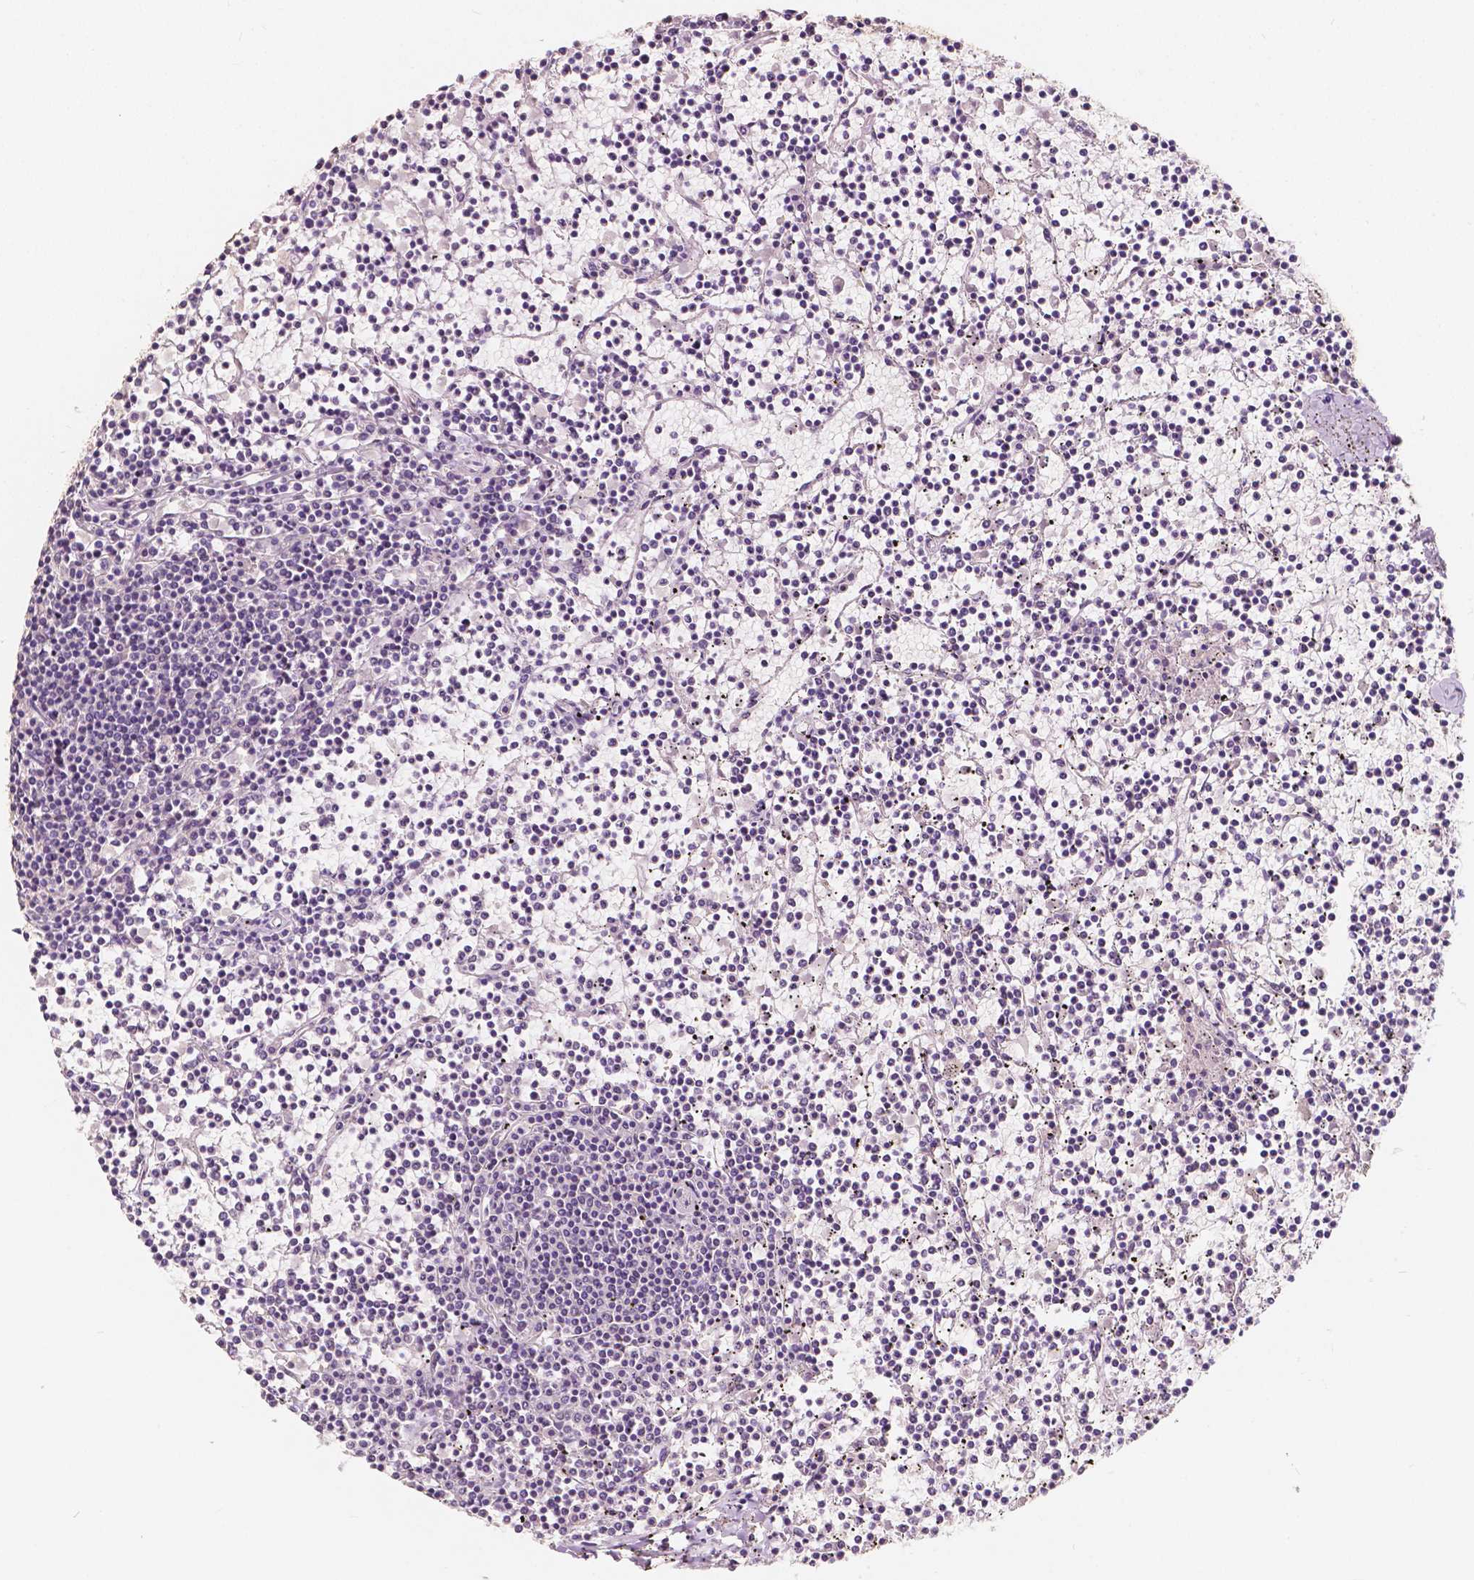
{"staining": {"intensity": "negative", "quantity": "none", "location": "none"}, "tissue": "lymphoma", "cell_type": "Tumor cells", "image_type": "cancer", "snomed": [{"axis": "morphology", "description": "Malignant lymphoma, non-Hodgkin's type, Low grade"}, {"axis": "topography", "description": "Spleen"}], "caption": "DAB immunohistochemical staining of lymphoma demonstrates no significant positivity in tumor cells.", "gene": "SOX15", "patient": {"sex": "female", "age": 19}}